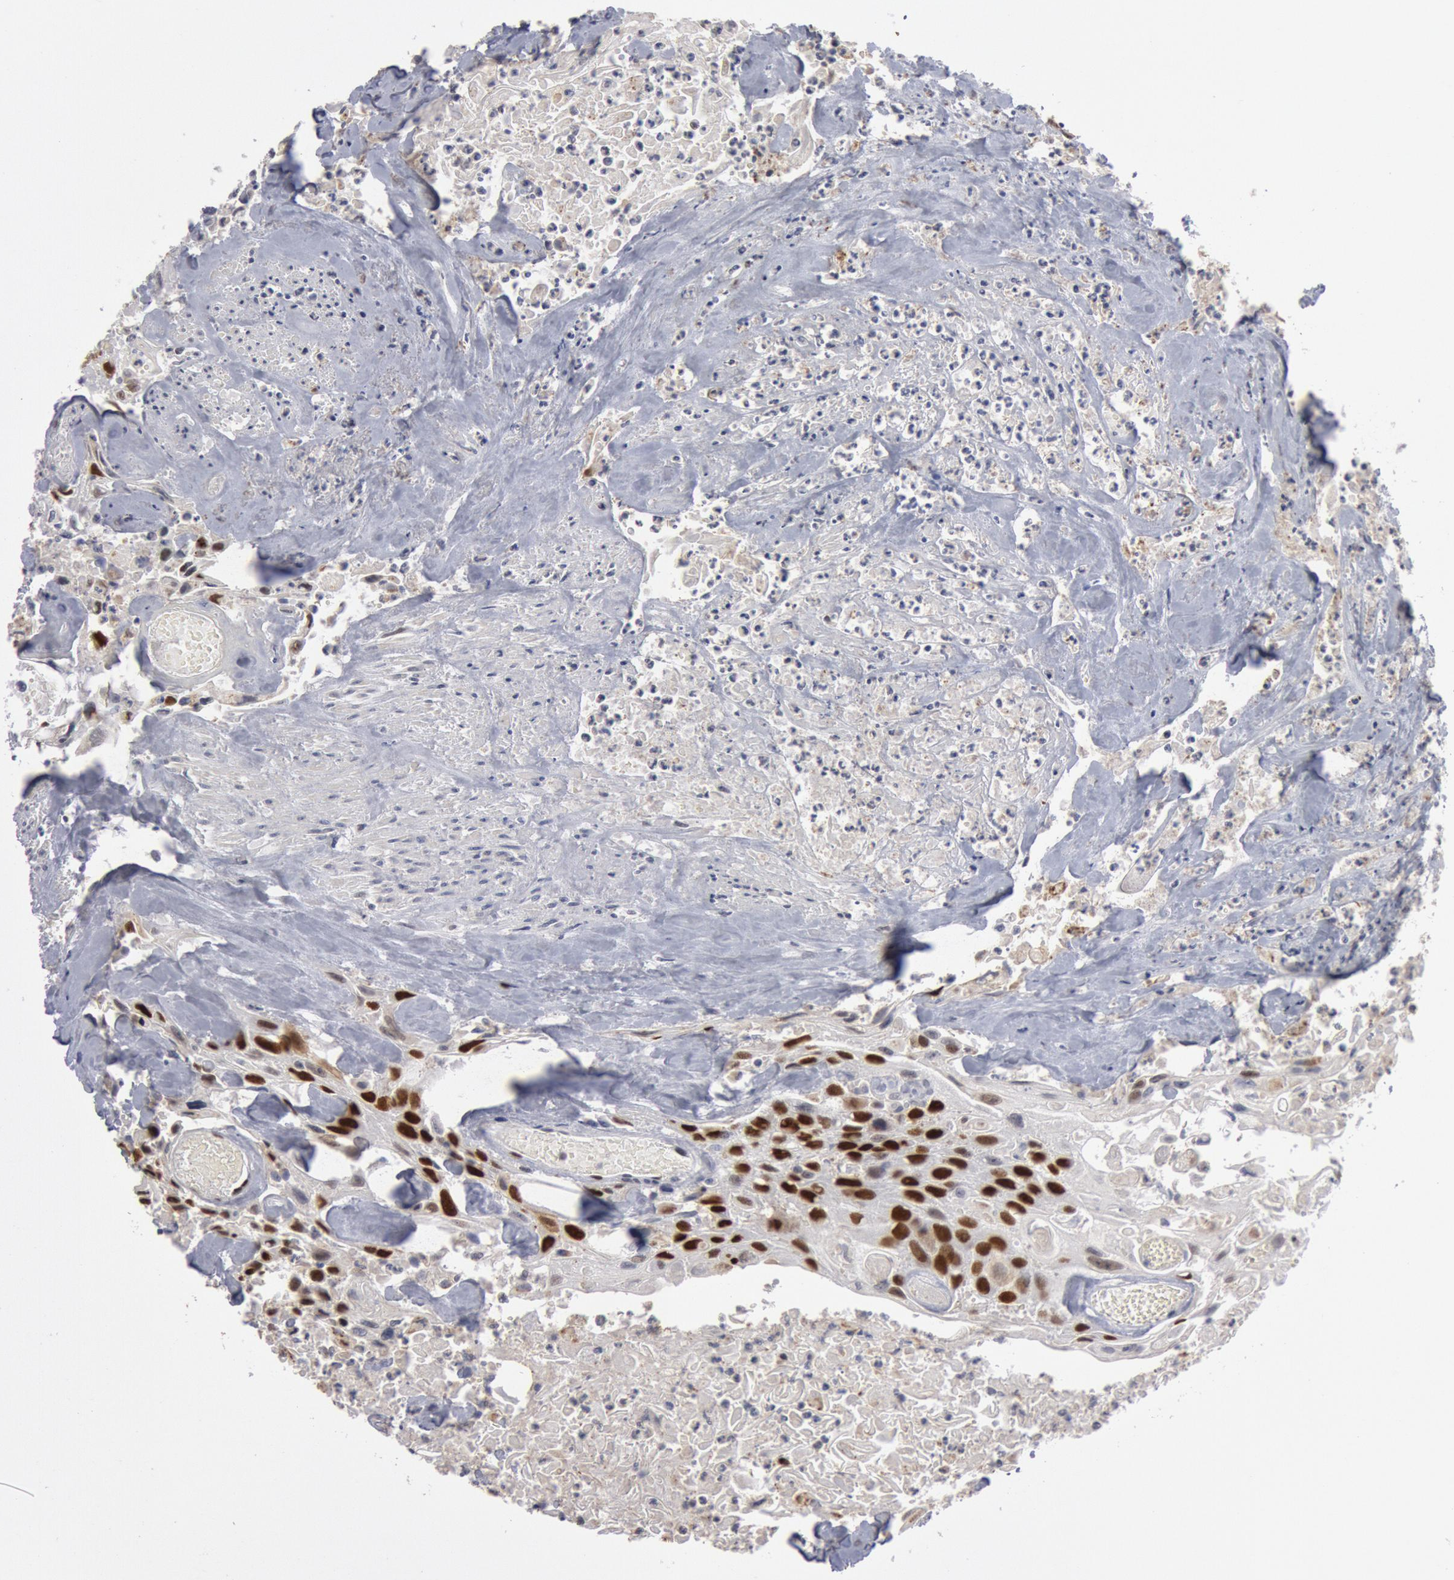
{"staining": {"intensity": "strong", "quantity": ">75%", "location": "nuclear"}, "tissue": "urothelial cancer", "cell_type": "Tumor cells", "image_type": "cancer", "snomed": [{"axis": "morphology", "description": "Urothelial carcinoma, High grade"}, {"axis": "topography", "description": "Urinary bladder"}], "caption": "A micrograph showing strong nuclear staining in about >75% of tumor cells in urothelial carcinoma (high-grade), as visualized by brown immunohistochemical staining.", "gene": "WDHD1", "patient": {"sex": "female", "age": 84}}